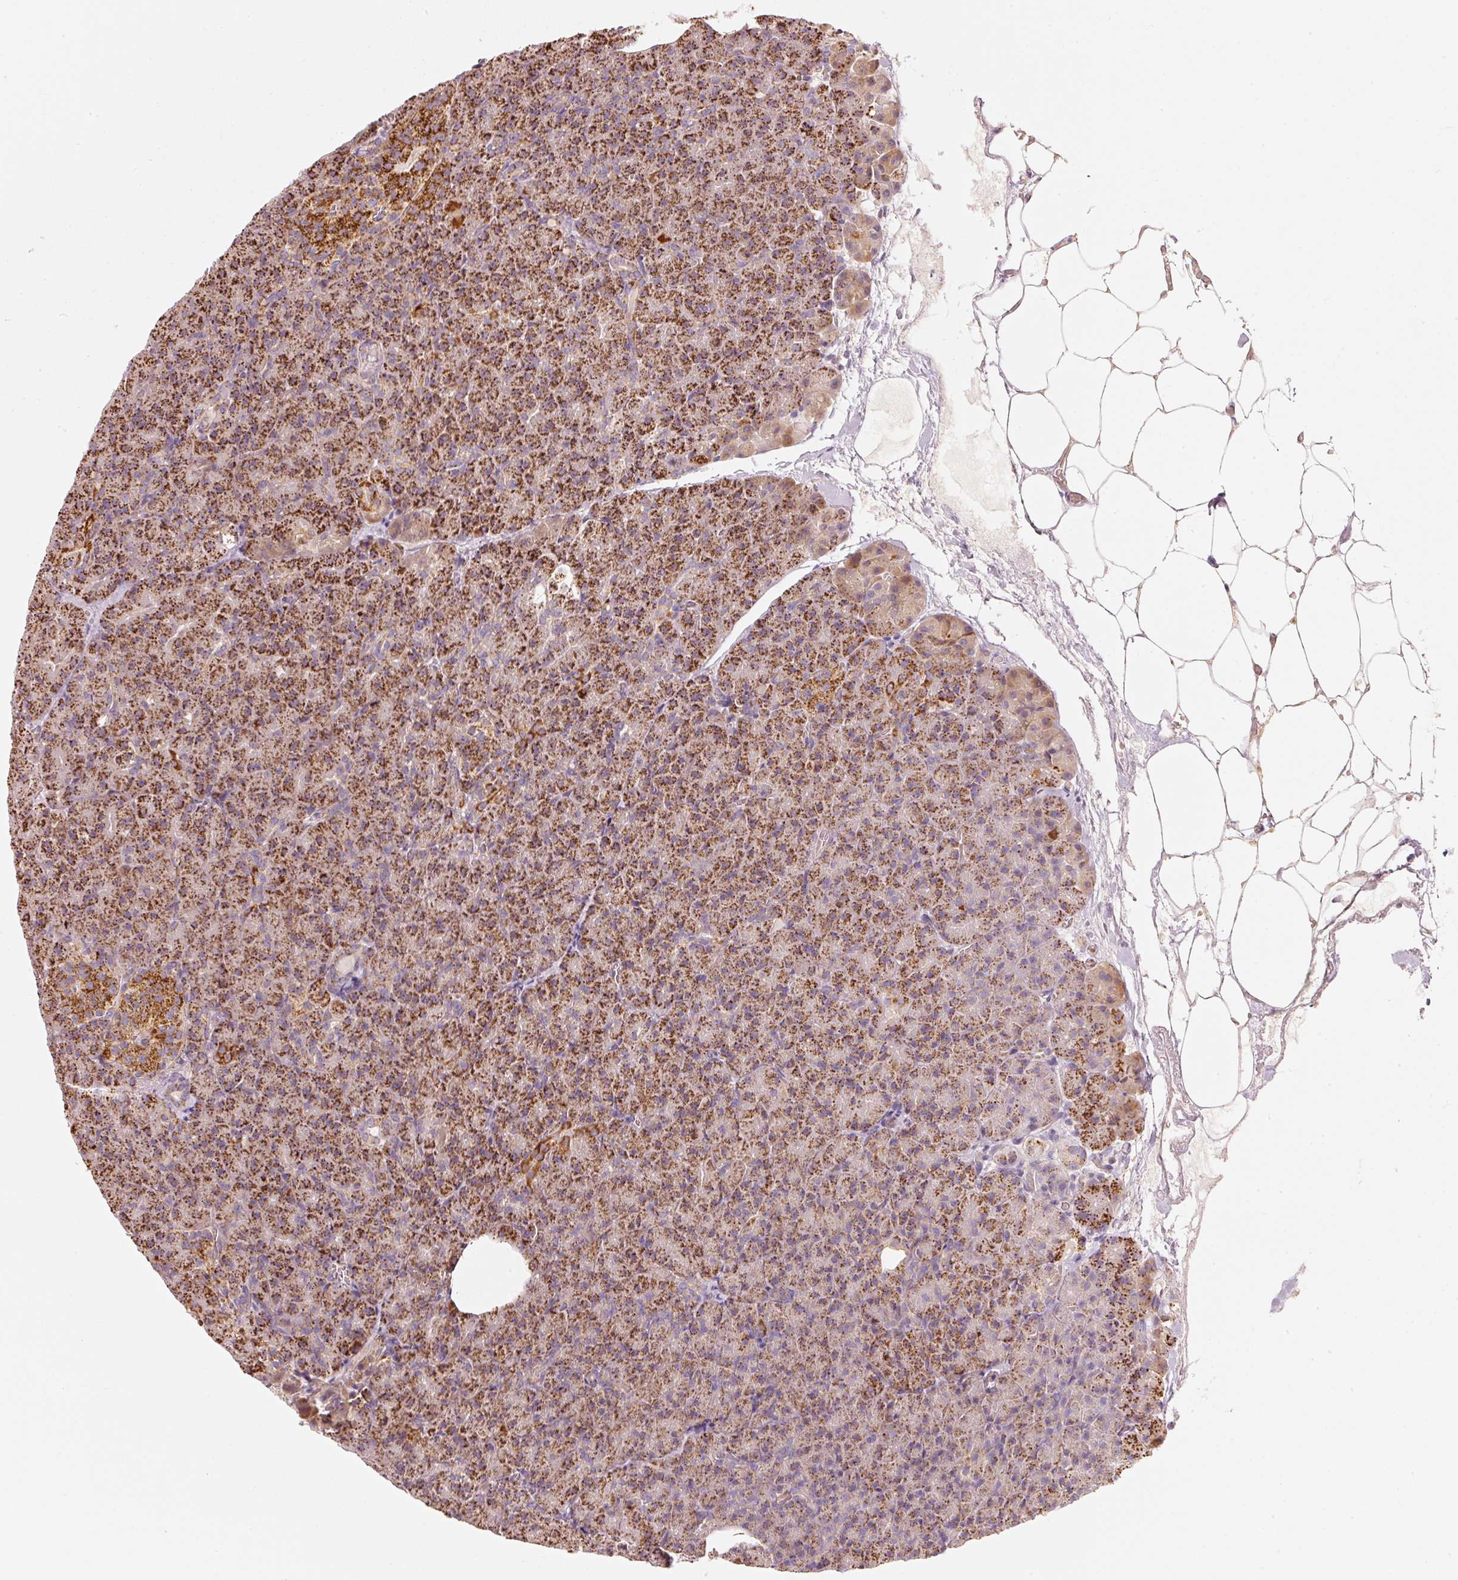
{"staining": {"intensity": "strong", "quantity": ">75%", "location": "cytoplasmic/membranous"}, "tissue": "pancreas", "cell_type": "Exocrine glandular cells", "image_type": "normal", "snomed": [{"axis": "morphology", "description": "Normal tissue, NOS"}, {"axis": "topography", "description": "Pancreas"}], "caption": "Immunohistochemistry histopathology image of unremarkable pancreas stained for a protein (brown), which displays high levels of strong cytoplasmic/membranous staining in about >75% of exocrine glandular cells.", "gene": "C17orf98", "patient": {"sex": "female", "age": 74}}